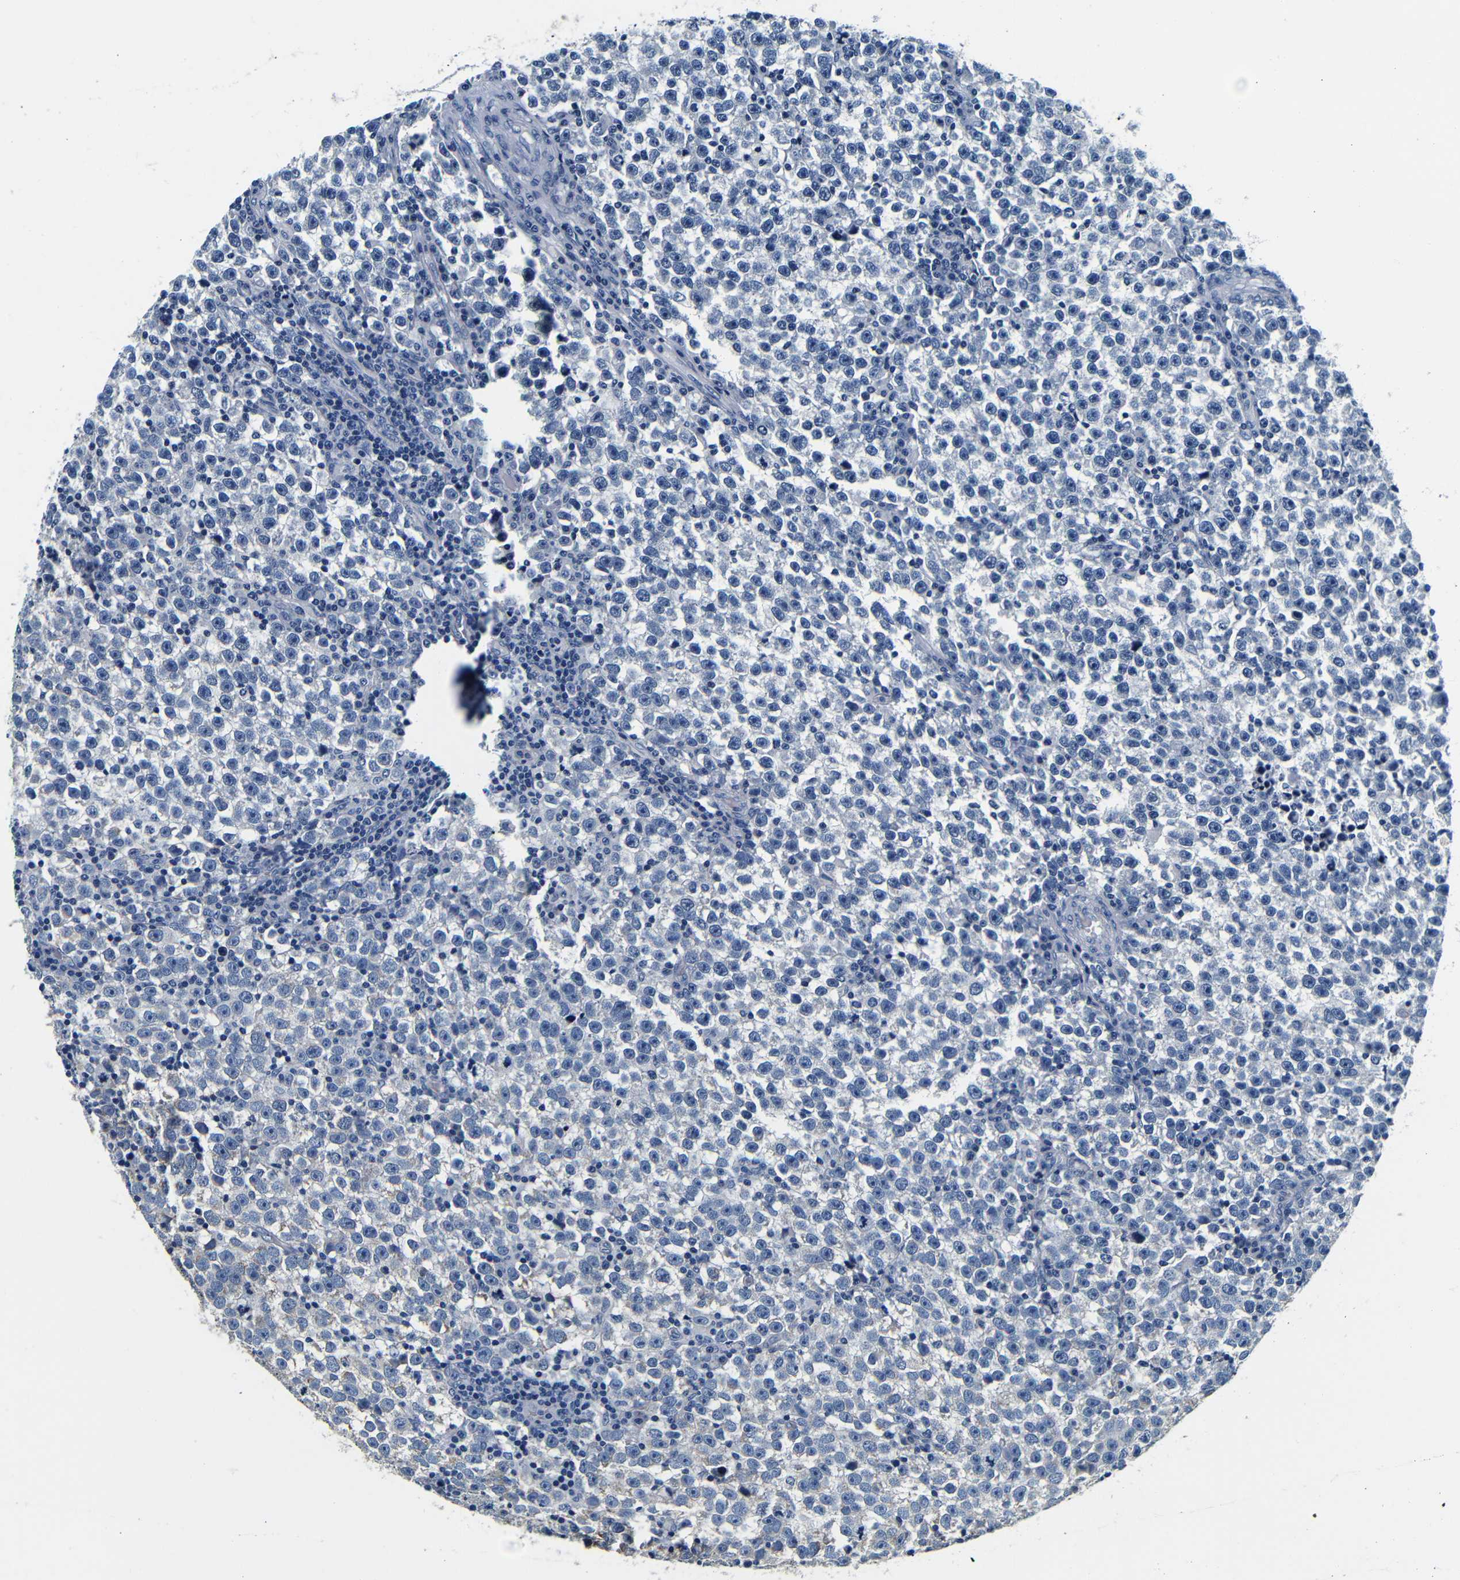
{"staining": {"intensity": "negative", "quantity": "none", "location": "none"}, "tissue": "testis cancer", "cell_type": "Tumor cells", "image_type": "cancer", "snomed": [{"axis": "morphology", "description": "Seminoma, NOS"}, {"axis": "topography", "description": "Testis"}], "caption": "DAB (3,3'-diaminobenzidine) immunohistochemical staining of testis cancer displays no significant staining in tumor cells.", "gene": "GP1BA", "patient": {"sex": "male", "age": 43}}